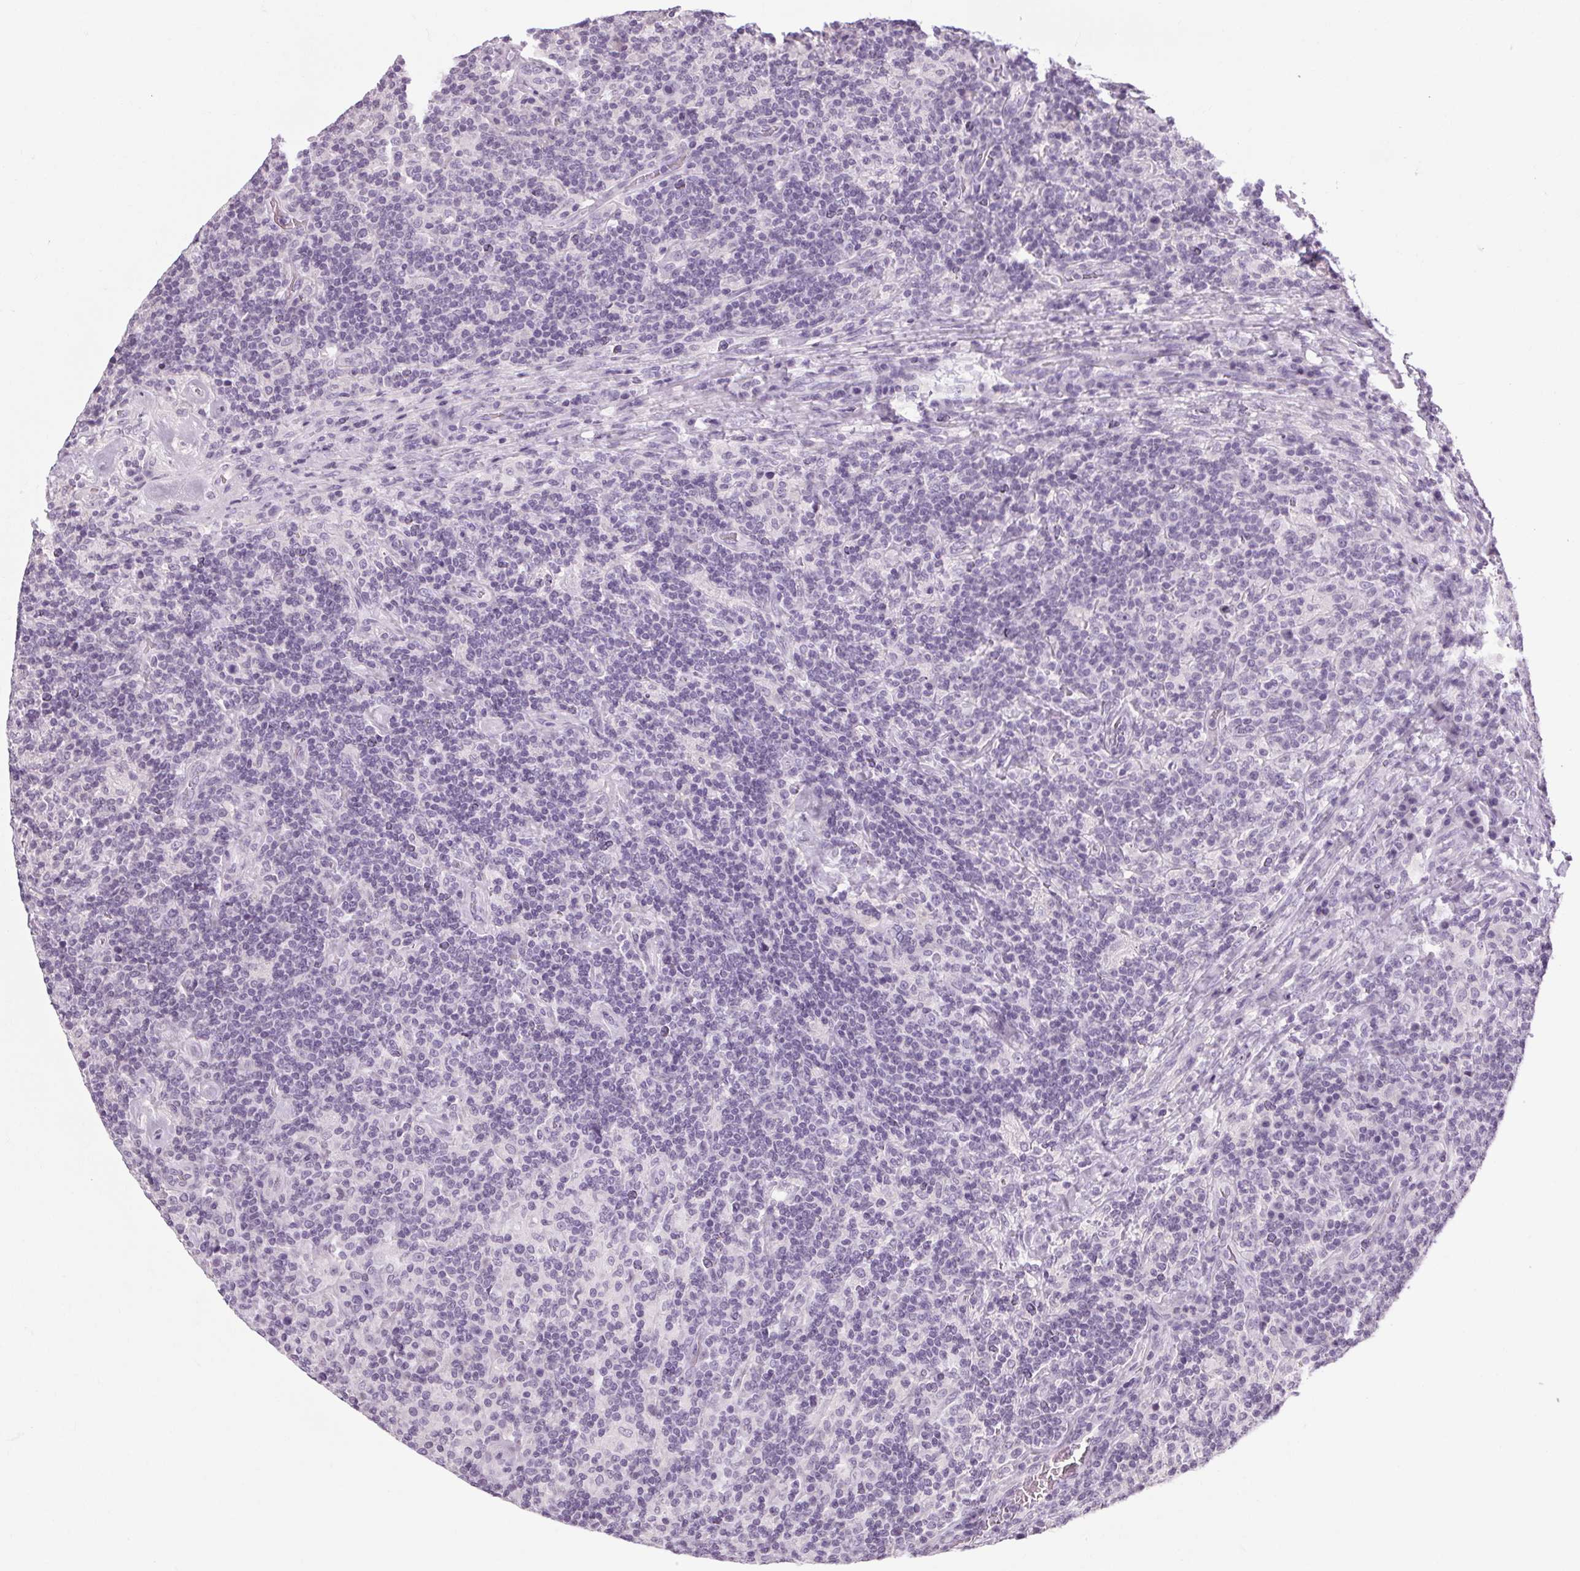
{"staining": {"intensity": "negative", "quantity": "none", "location": "none"}, "tissue": "lymphoma", "cell_type": "Tumor cells", "image_type": "cancer", "snomed": [{"axis": "morphology", "description": "Hodgkin's disease, NOS"}, {"axis": "topography", "description": "Lymph node"}], "caption": "Tumor cells show no significant expression in lymphoma.", "gene": "POMC", "patient": {"sex": "male", "age": 70}}